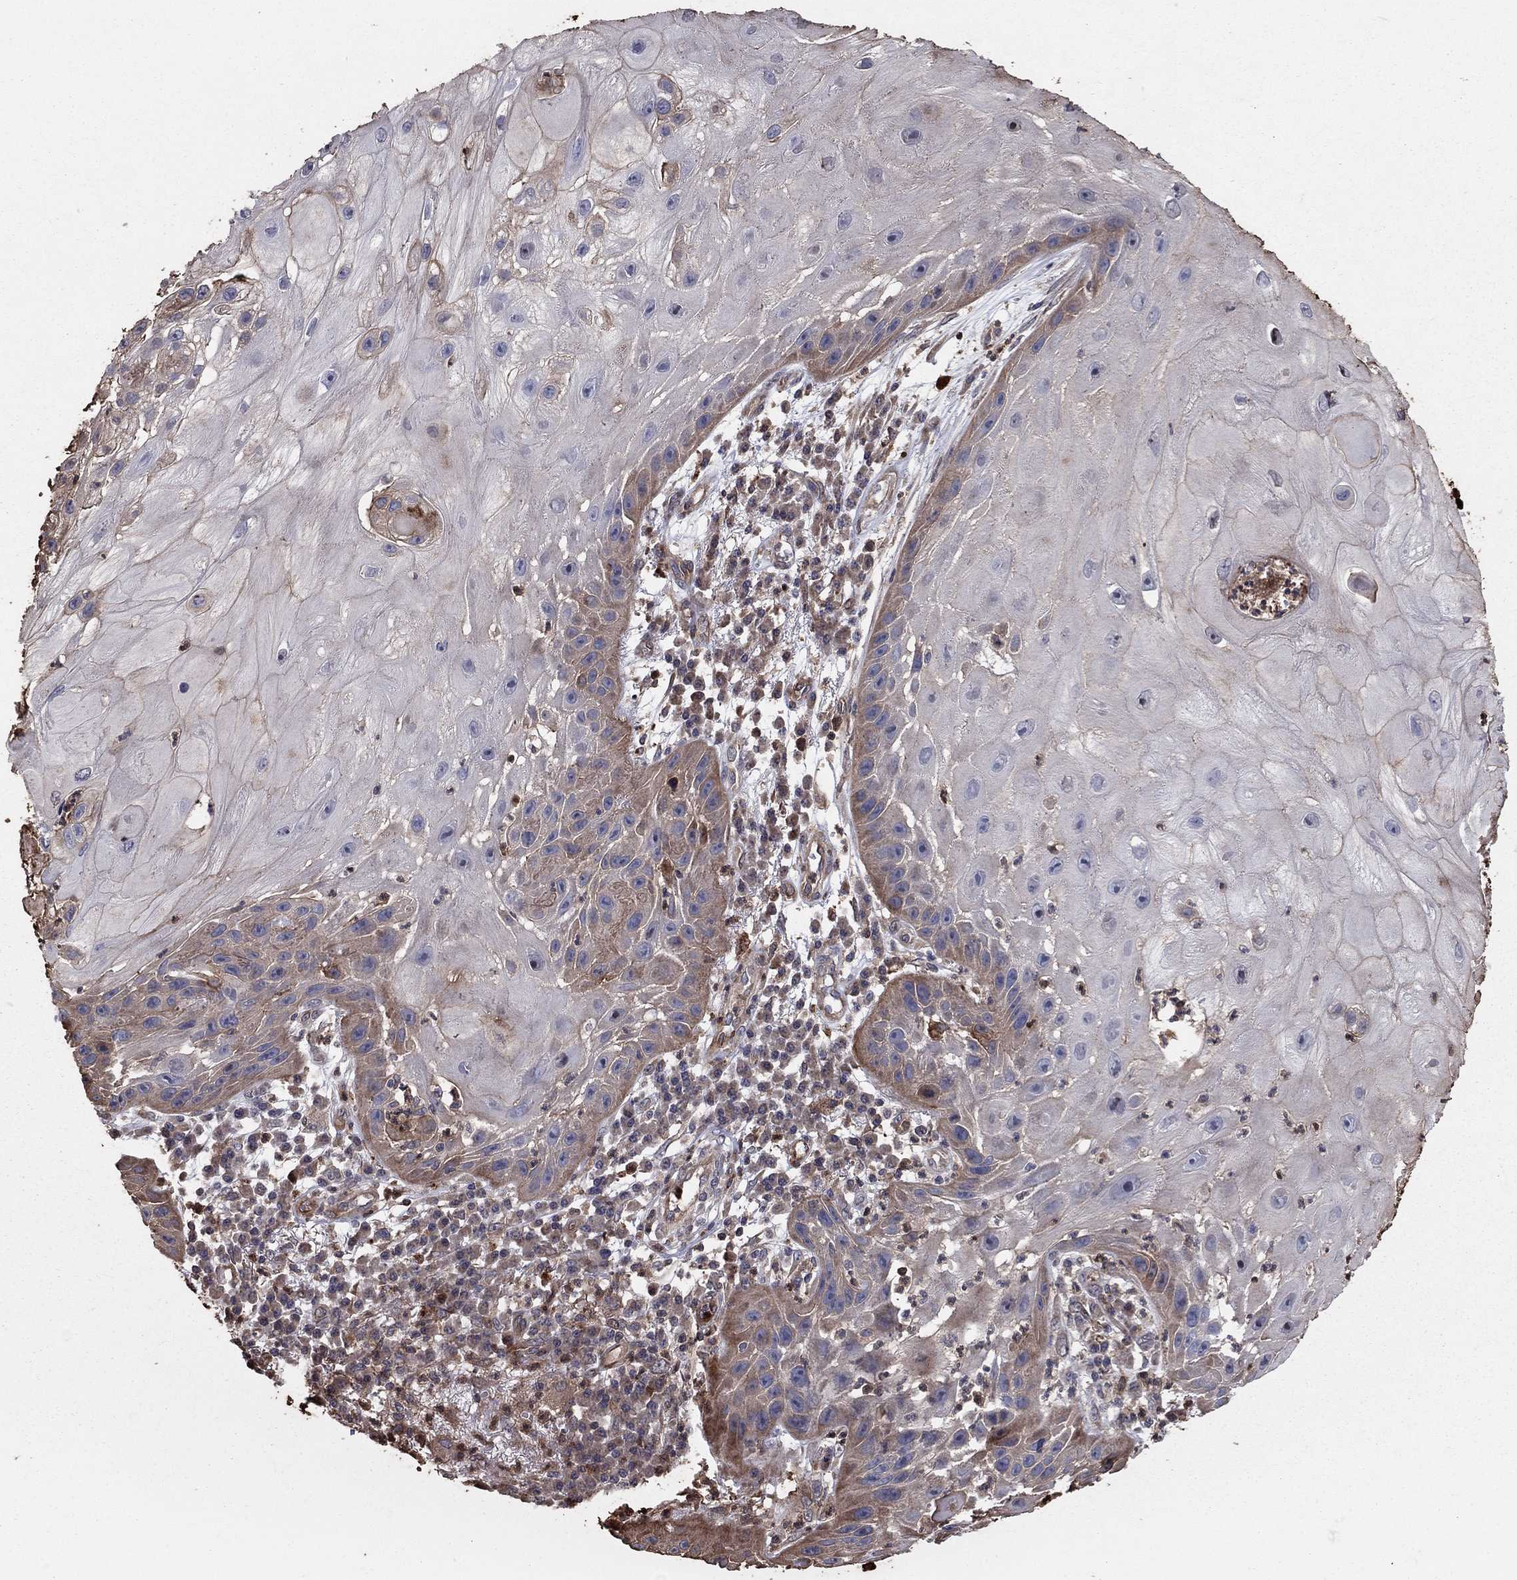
{"staining": {"intensity": "weak", "quantity": "<25%", "location": "cytoplasmic/membranous"}, "tissue": "skin cancer", "cell_type": "Tumor cells", "image_type": "cancer", "snomed": [{"axis": "morphology", "description": "Normal tissue, NOS"}, {"axis": "morphology", "description": "Squamous cell carcinoma, NOS"}, {"axis": "topography", "description": "Skin"}], "caption": "Skin cancer stained for a protein using immunohistochemistry (IHC) reveals no staining tumor cells.", "gene": "GYG1", "patient": {"sex": "male", "age": 79}}